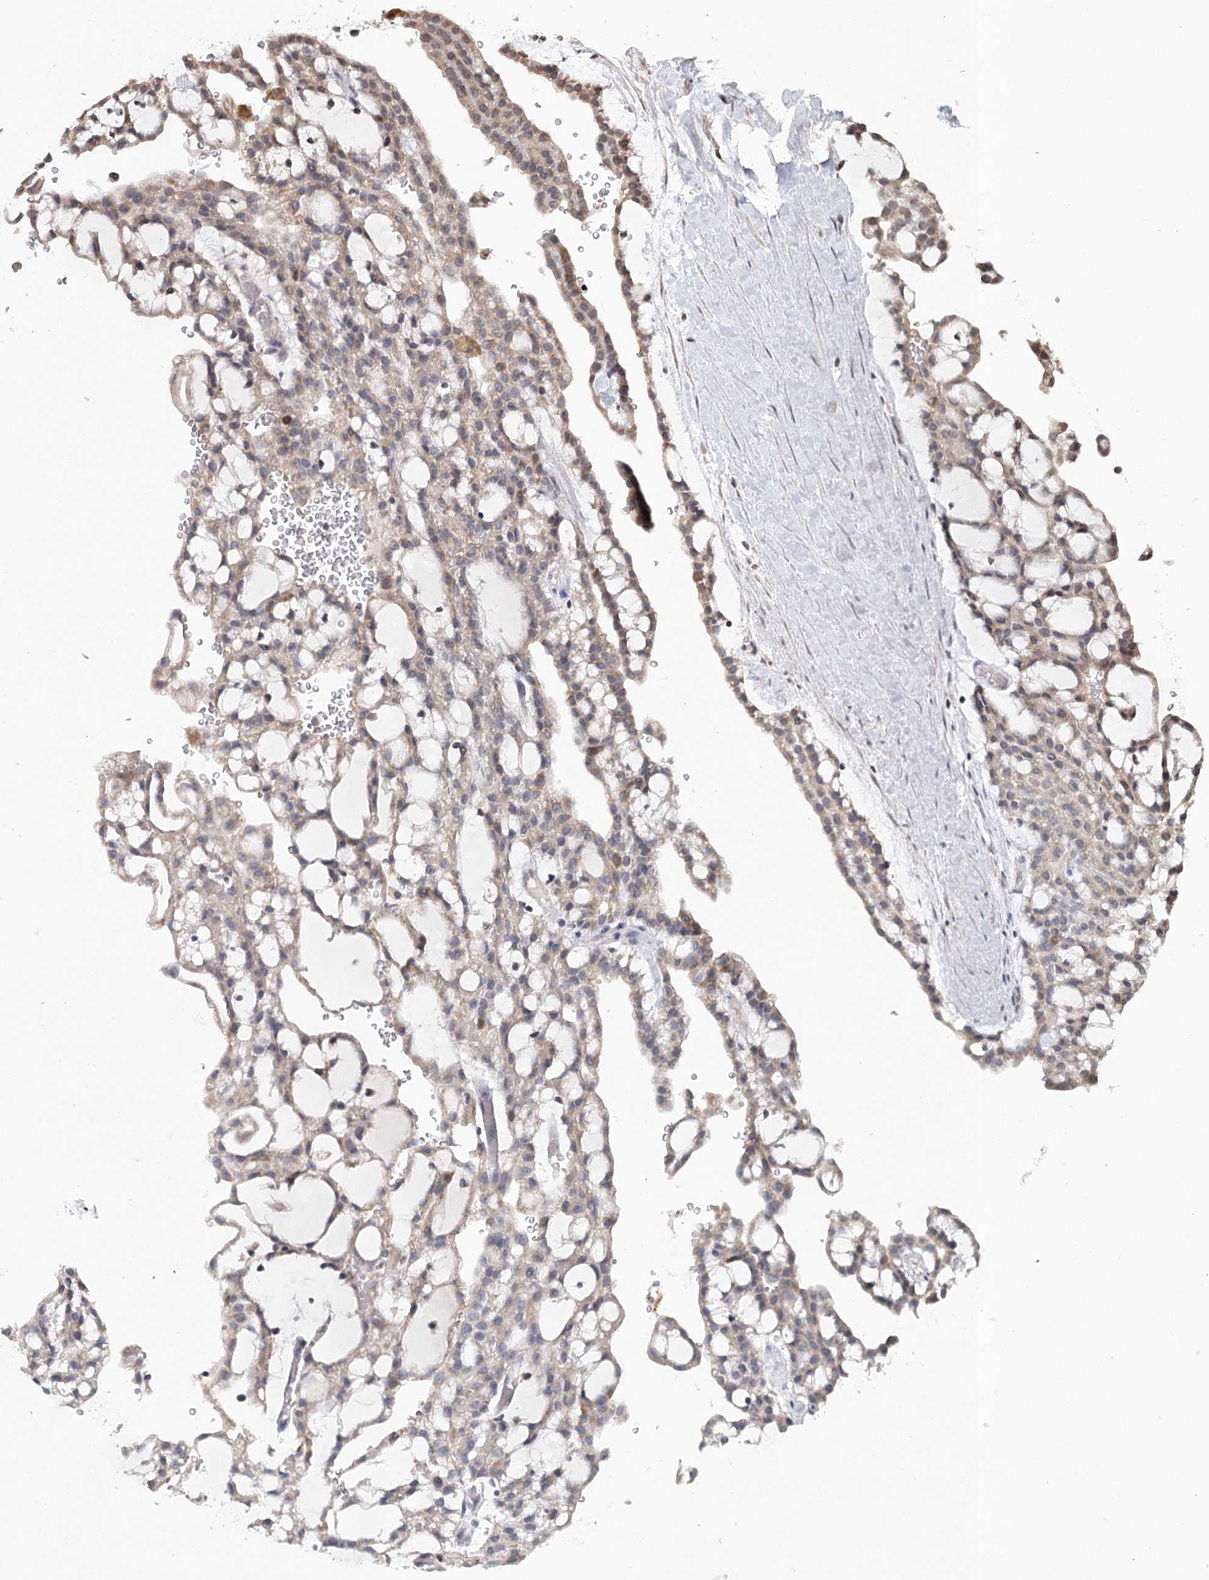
{"staining": {"intensity": "weak", "quantity": ">75%", "location": "cytoplasmic/membranous"}, "tissue": "renal cancer", "cell_type": "Tumor cells", "image_type": "cancer", "snomed": [{"axis": "morphology", "description": "Adenocarcinoma, NOS"}, {"axis": "topography", "description": "Kidney"}], "caption": "Immunohistochemistry (IHC) staining of renal adenocarcinoma, which displays low levels of weak cytoplasmic/membranous expression in about >75% of tumor cells indicating weak cytoplasmic/membranous protein staining. The staining was performed using DAB (3,3'-diaminobenzidine) (brown) for protein detection and nuclei were counterstained in hematoxylin (blue).", "gene": "ICOS", "patient": {"sex": "male", "age": 63}}